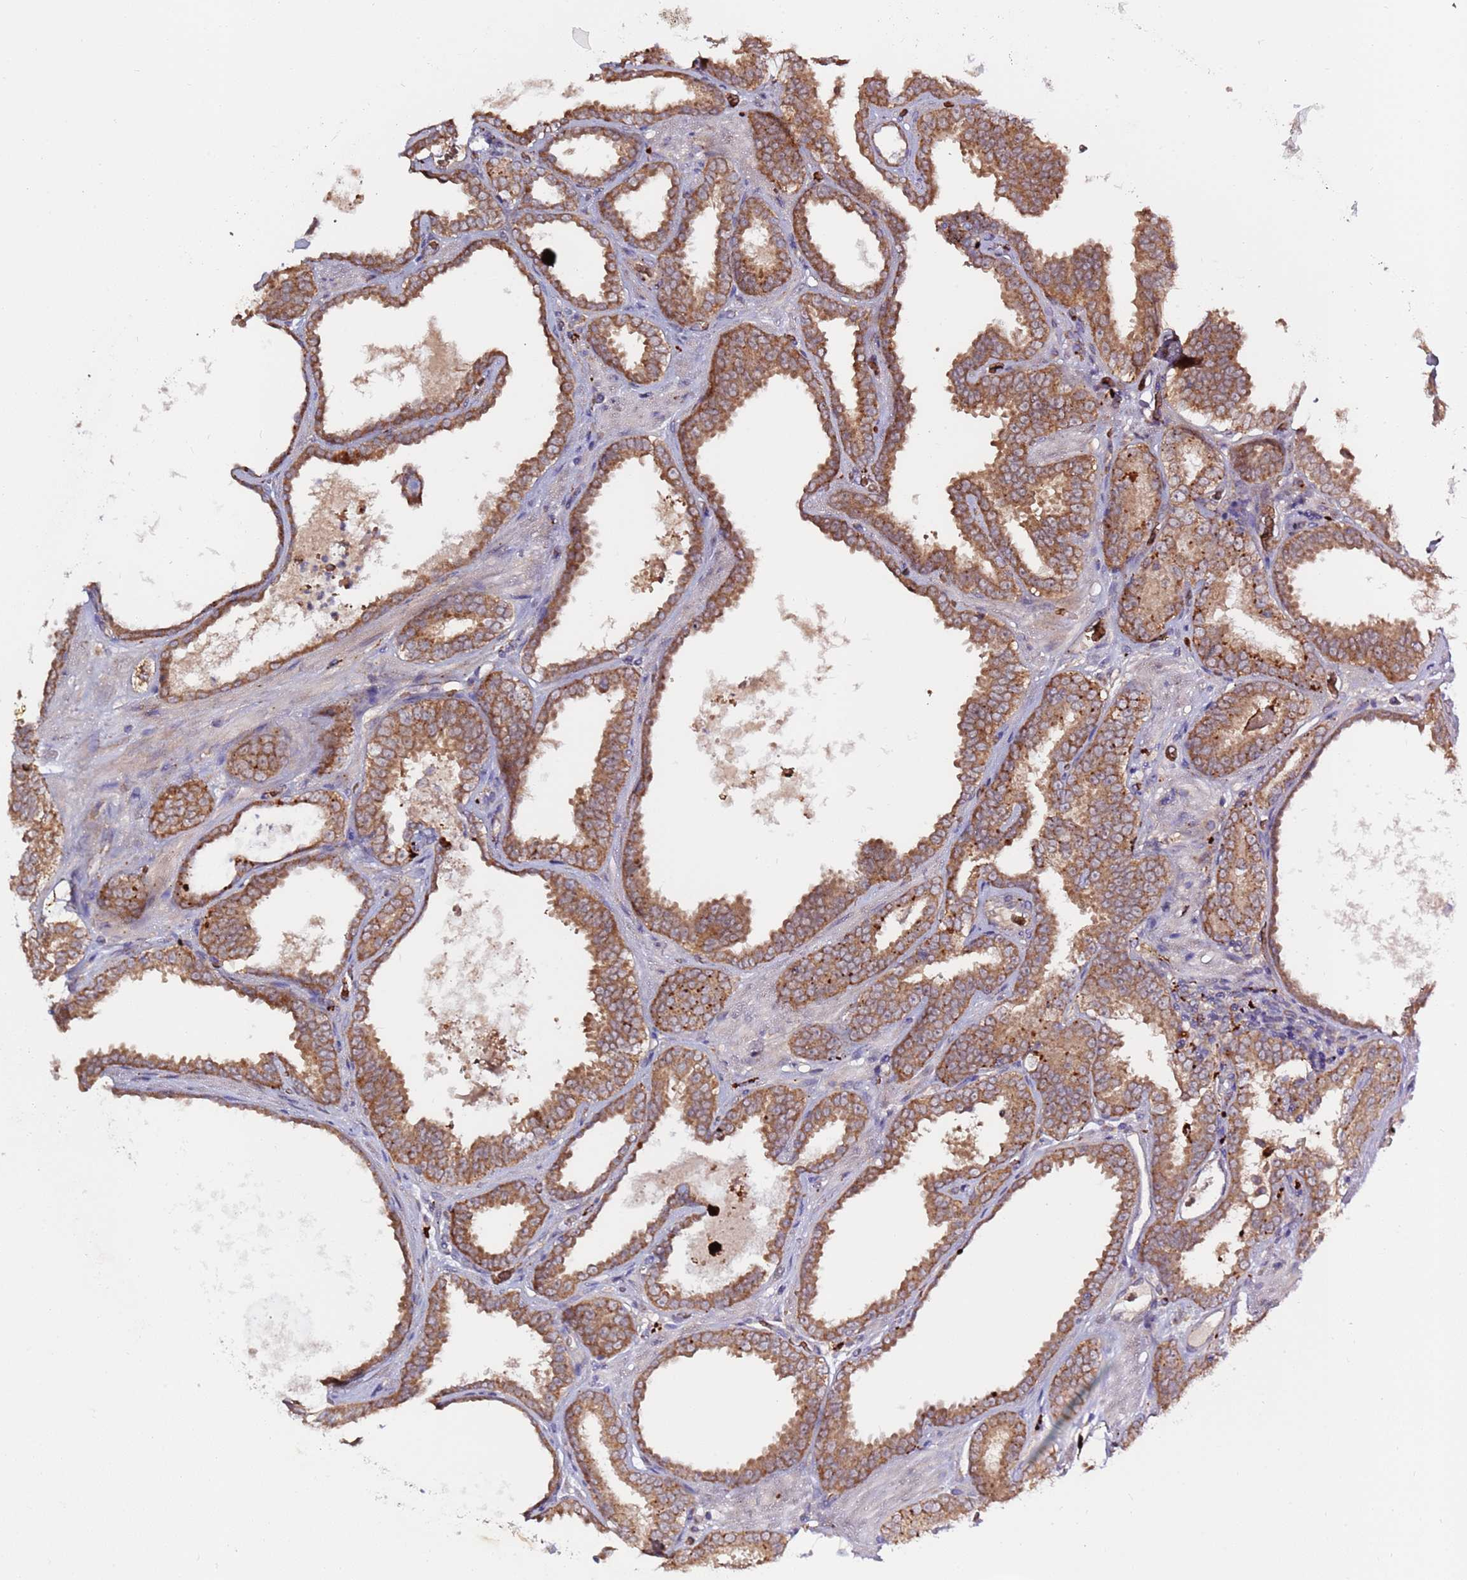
{"staining": {"intensity": "moderate", "quantity": ">75%", "location": "cytoplasmic/membranous"}, "tissue": "prostate cancer", "cell_type": "Tumor cells", "image_type": "cancer", "snomed": [{"axis": "morphology", "description": "Adenocarcinoma, High grade"}, {"axis": "topography", "description": "Prostate"}], "caption": "Human high-grade adenocarcinoma (prostate) stained with a protein marker reveals moderate staining in tumor cells.", "gene": "VPS36", "patient": {"sex": "male", "age": 72}}